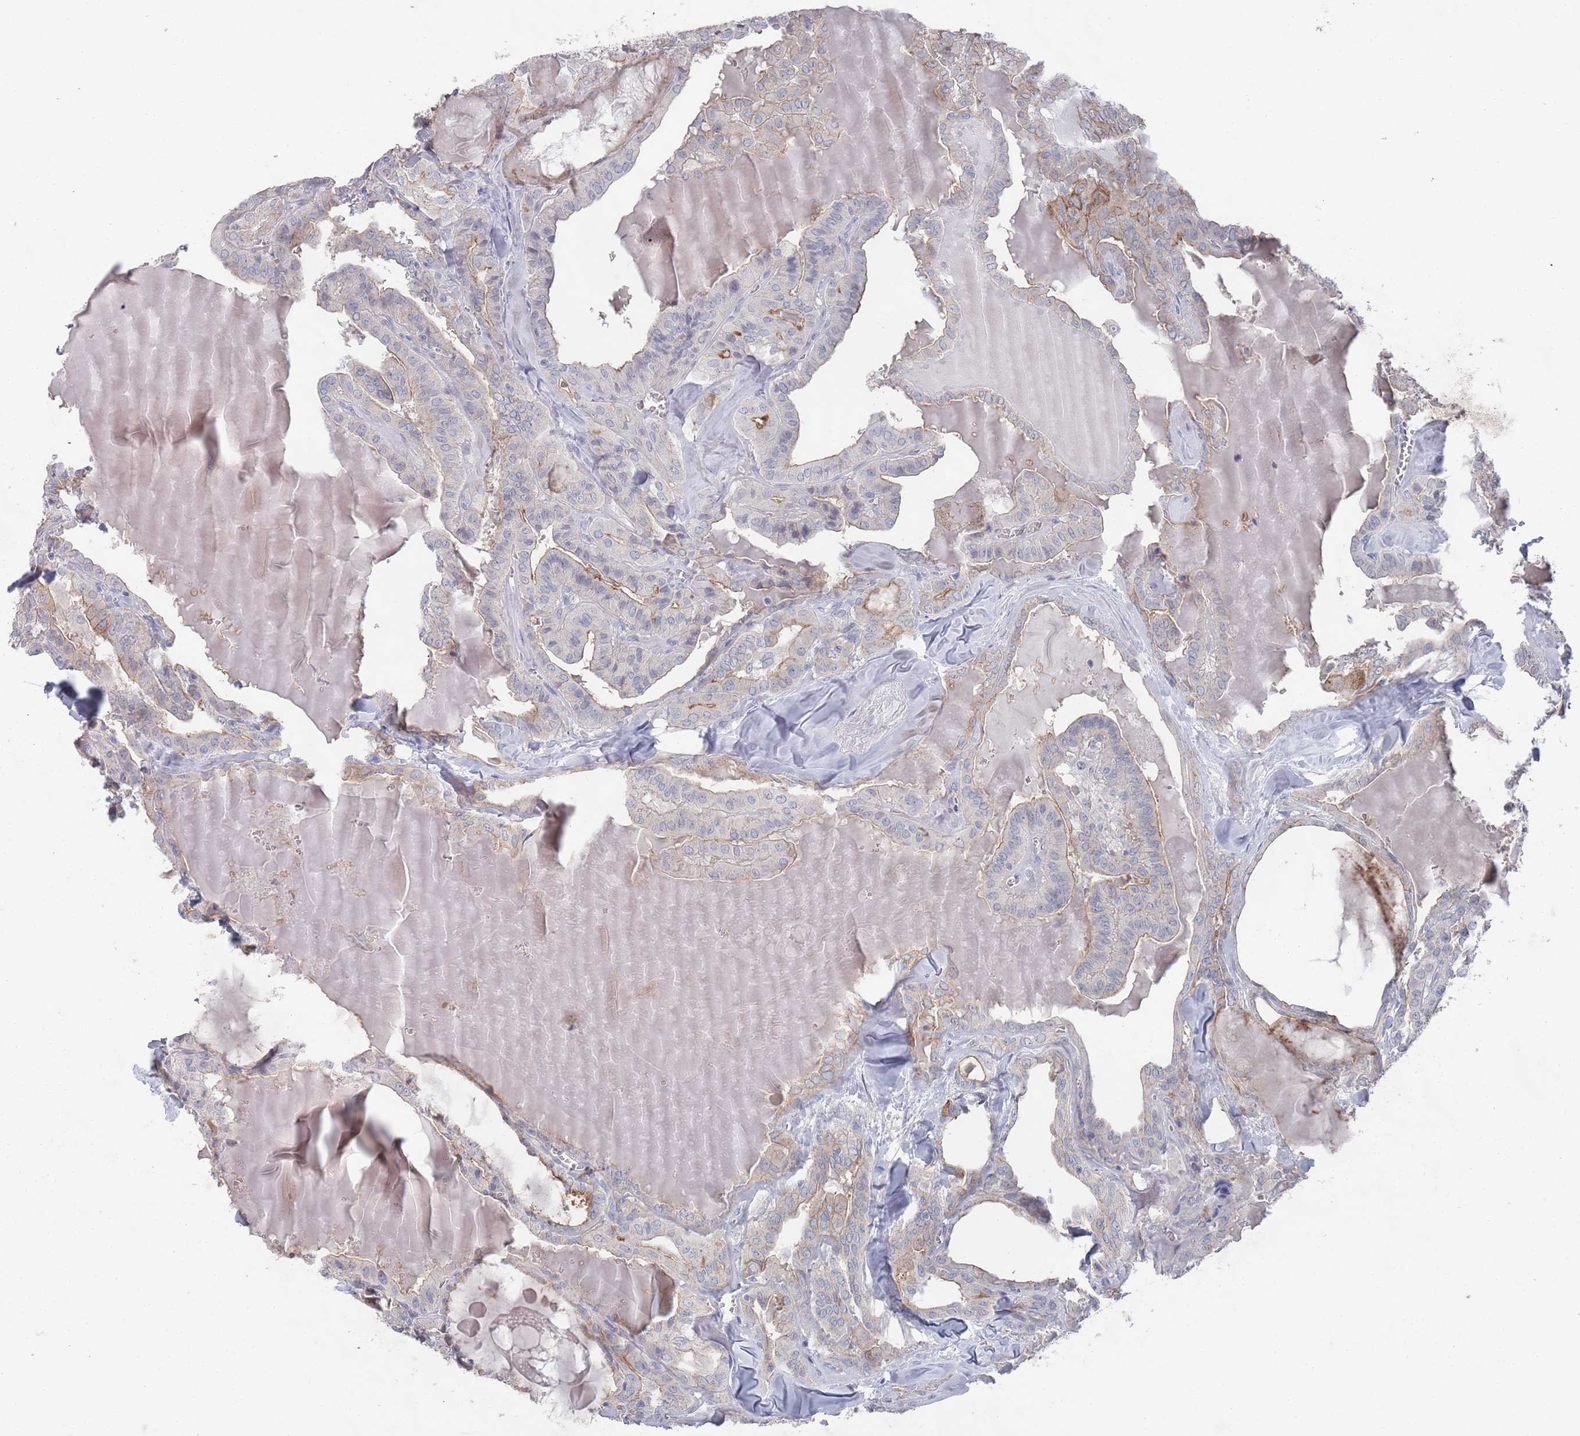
{"staining": {"intensity": "weak", "quantity": "<25%", "location": "cytoplasmic/membranous"}, "tissue": "thyroid cancer", "cell_type": "Tumor cells", "image_type": "cancer", "snomed": [{"axis": "morphology", "description": "Papillary adenocarcinoma, NOS"}, {"axis": "topography", "description": "Thyroid gland"}], "caption": "Immunohistochemistry of human thyroid cancer (papillary adenocarcinoma) exhibits no expression in tumor cells. (DAB (3,3'-diaminobenzidine) immunohistochemistry with hematoxylin counter stain).", "gene": "PROM2", "patient": {"sex": "male", "age": 52}}